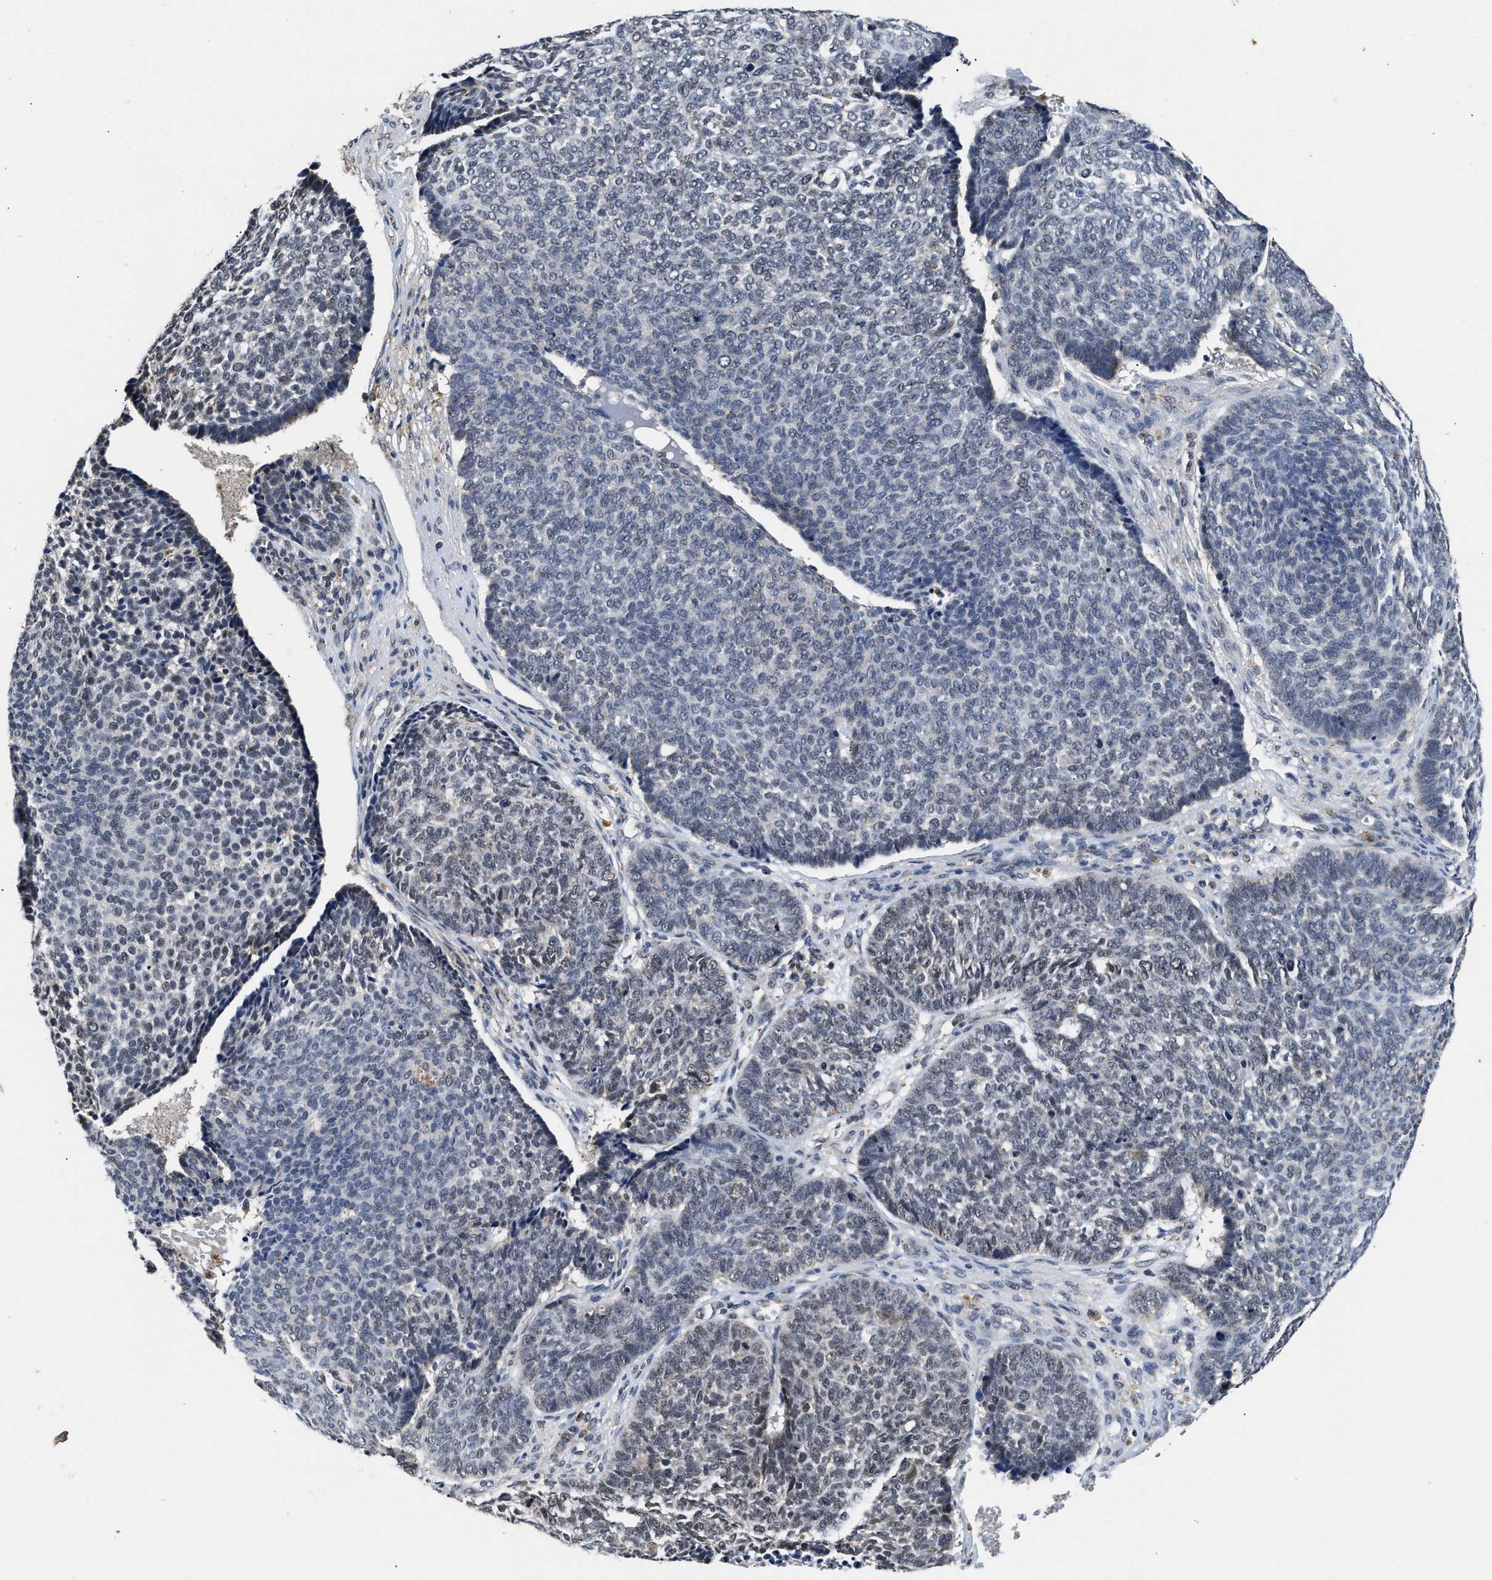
{"staining": {"intensity": "negative", "quantity": "none", "location": "none"}, "tissue": "skin cancer", "cell_type": "Tumor cells", "image_type": "cancer", "snomed": [{"axis": "morphology", "description": "Basal cell carcinoma"}, {"axis": "topography", "description": "Skin"}], "caption": "Immunohistochemical staining of human basal cell carcinoma (skin) shows no significant expression in tumor cells. The staining was performed using DAB (3,3'-diaminobenzidine) to visualize the protein expression in brown, while the nuclei were stained in blue with hematoxylin (Magnification: 20x).", "gene": "ACOX1", "patient": {"sex": "male", "age": 84}}